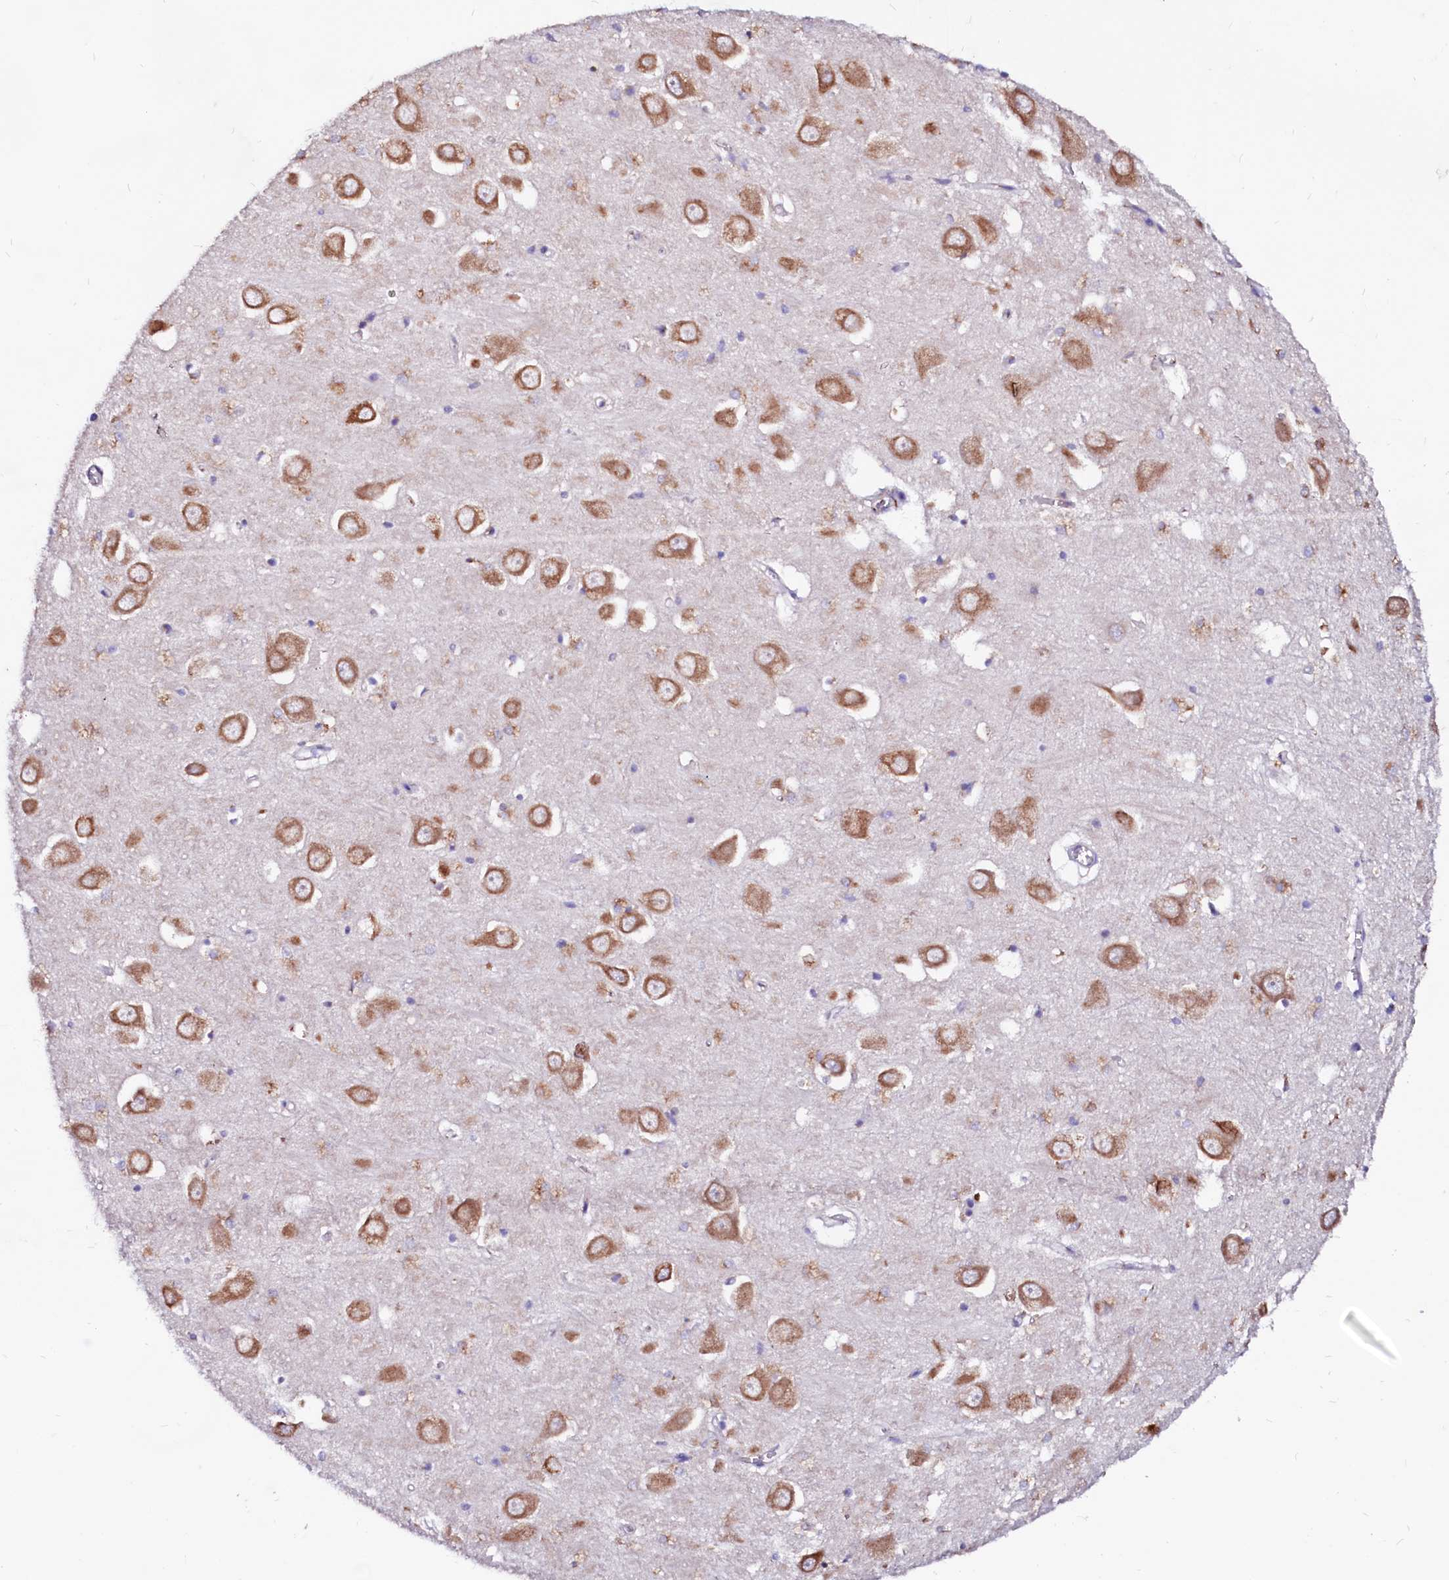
{"staining": {"intensity": "moderate", "quantity": "25%-75%", "location": "cytoplasmic/membranous"}, "tissue": "hippocampus", "cell_type": "Glial cells", "image_type": "normal", "snomed": [{"axis": "morphology", "description": "Normal tissue, NOS"}, {"axis": "topography", "description": "Hippocampus"}], "caption": "This histopathology image shows immunohistochemistry staining of unremarkable hippocampus, with medium moderate cytoplasmic/membranous positivity in about 25%-75% of glial cells.", "gene": "LMAN1", "patient": {"sex": "male", "age": 70}}